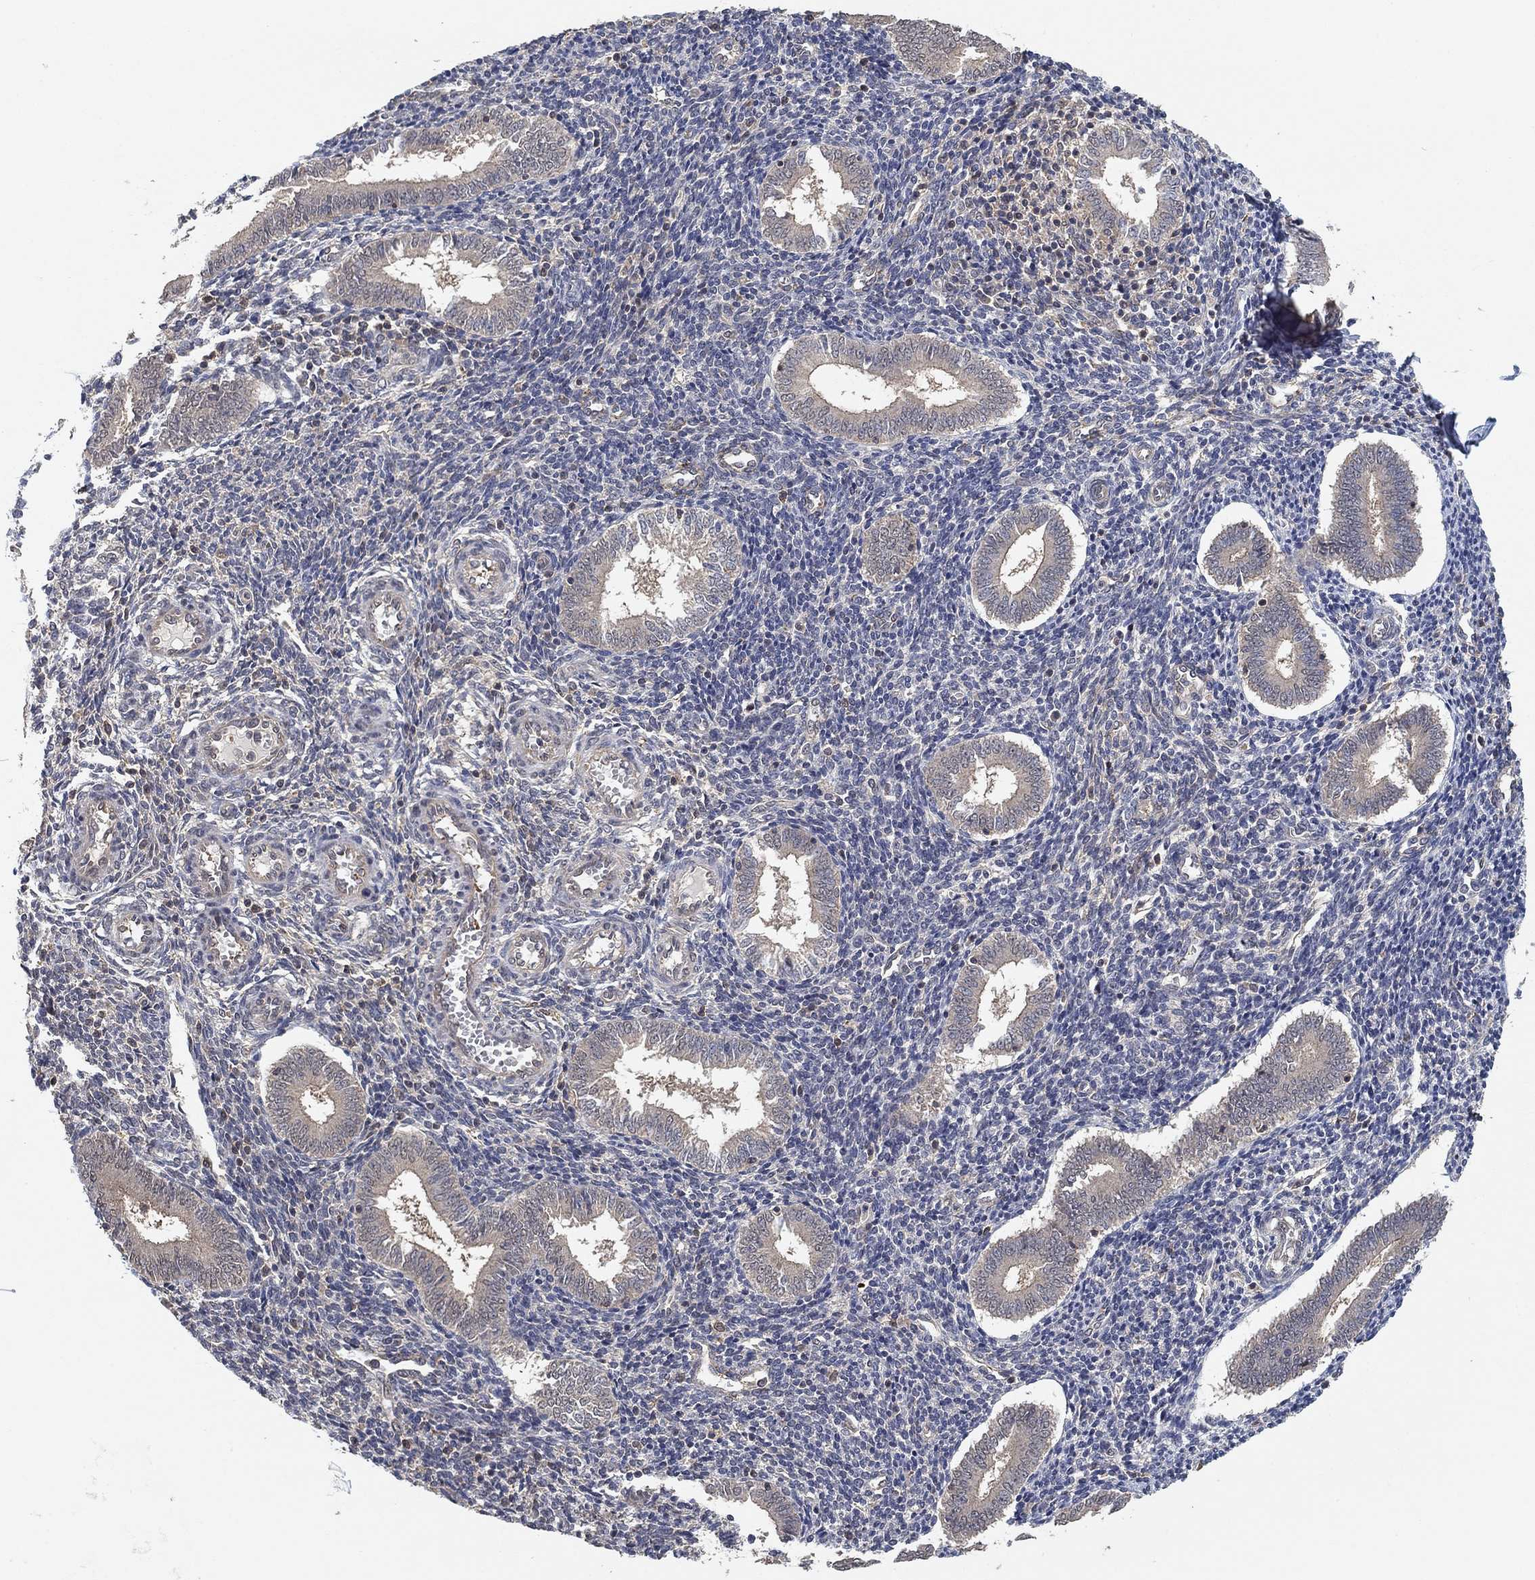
{"staining": {"intensity": "negative", "quantity": "none", "location": "none"}, "tissue": "endometrium", "cell_type": "Cells in endometrial stroma", "image_type": "normal", "snomed": [{"axis": "morphology", "description": "Normal tissue, NOS"}, {"axis": "topography", "description": "Endometrium"}], "caption": "Immunohistochemistry (IHC) image of unremarkable endometrium: endometrium stained with DAB (3,3'-diaminobenzidine) reveals no significant protein positivity in cells in endometrial stroma.", "gene": "CCDC43", "patient": {"sex": "female", "age": 25}}